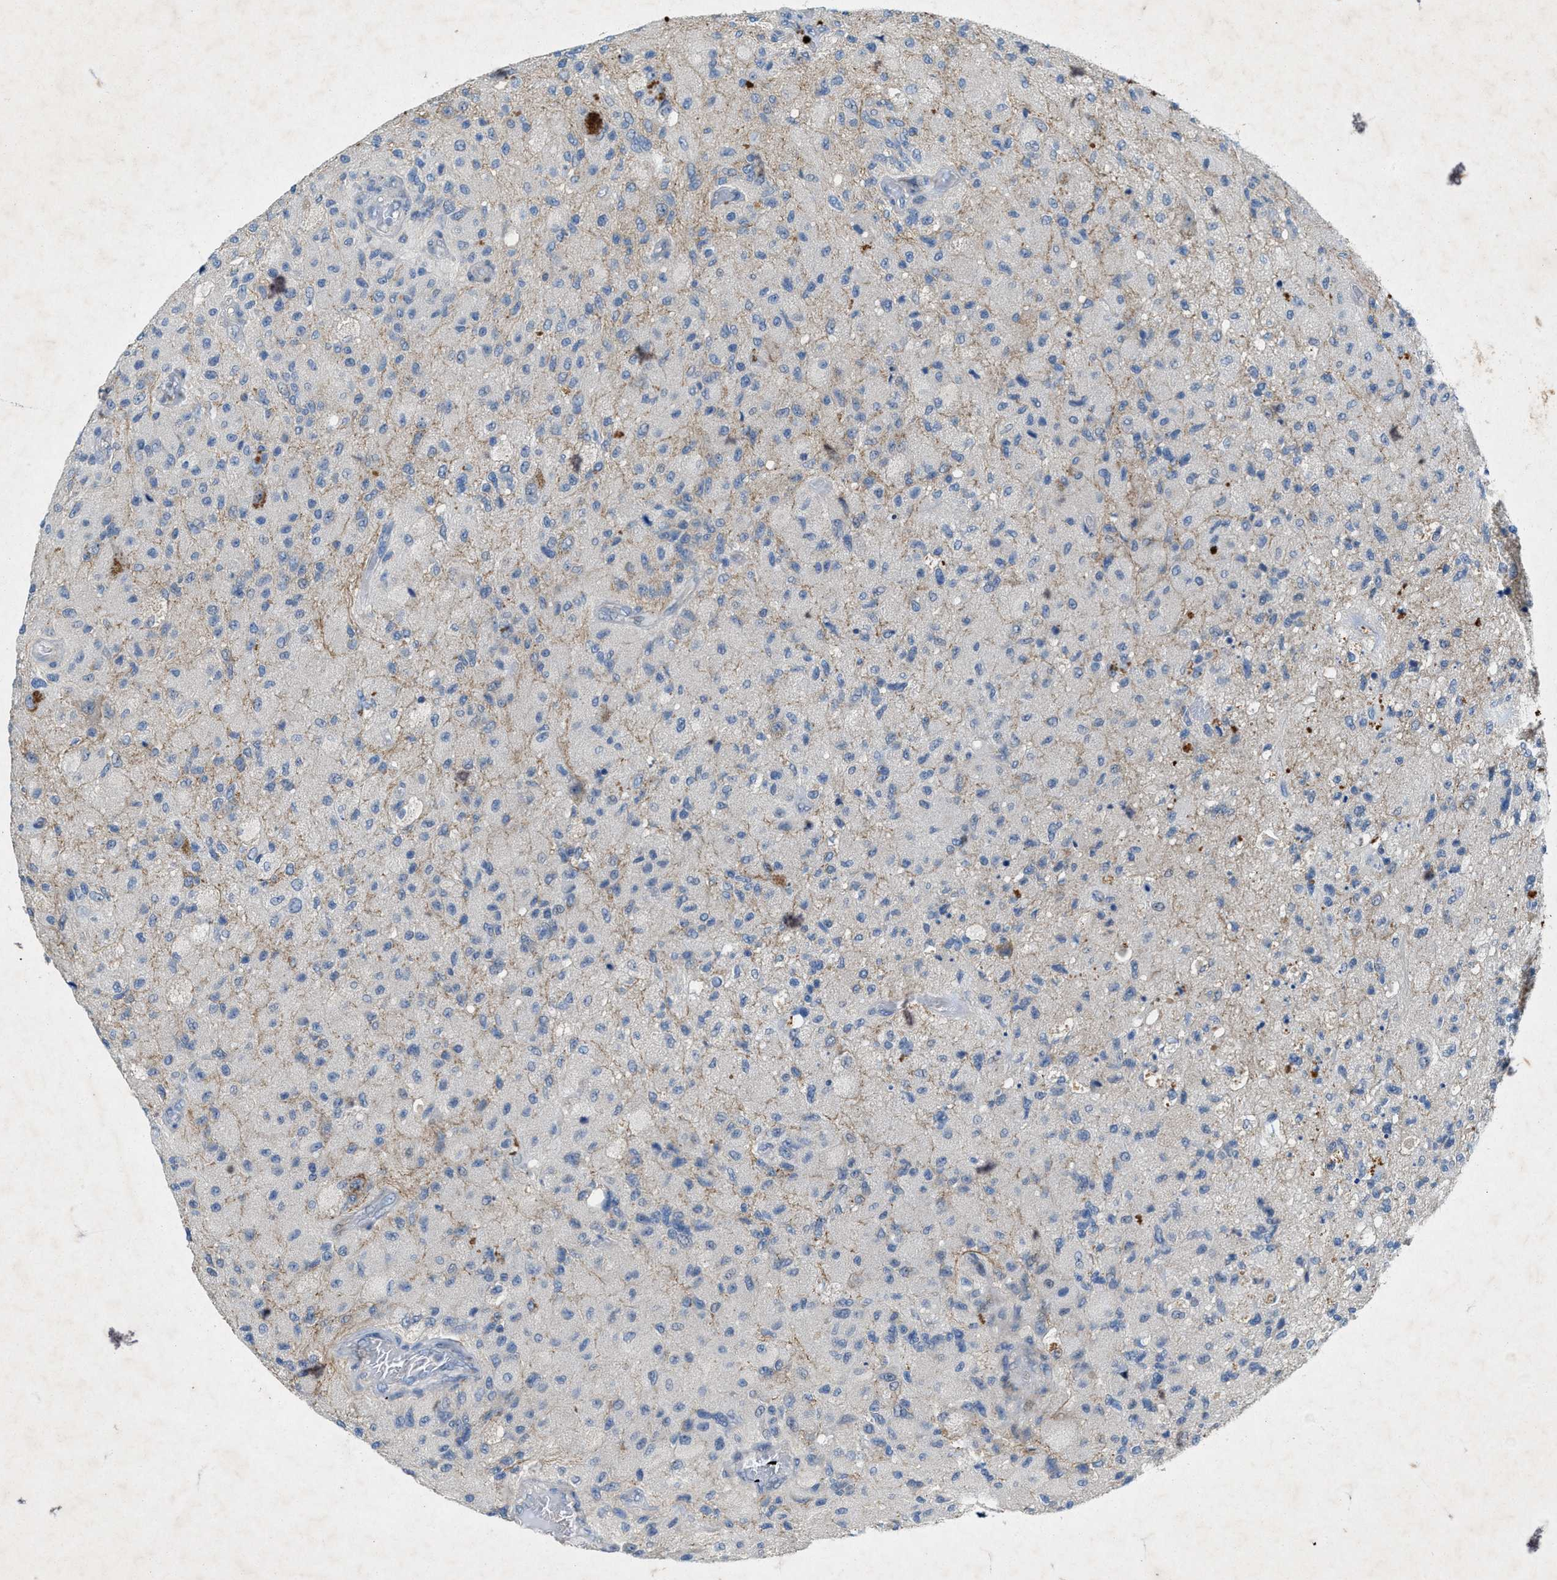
{"staining": {"intensity": "negative", "quantity": "none", "location": "none"}, "tissue": "glioma", "cell_type": "Tumor cells", "image_type": "cancer", "snomed": [{"axis": "morphology", "description": "Normal tissue, NOS"}, {"axis": "morphology", "description": "Glioma, malignant, High grade"}, {"axis": "topography", "description": "Cerebral cortex"}], "caption": "This image is of glioma stained with immunohistochemistry (IHC) to label a protein in brown with the nuclei are counter-stained blue. There is no staining in tumor cells.", "gene": "URGCP", "patient": {"sex": "male", "age": 77}}